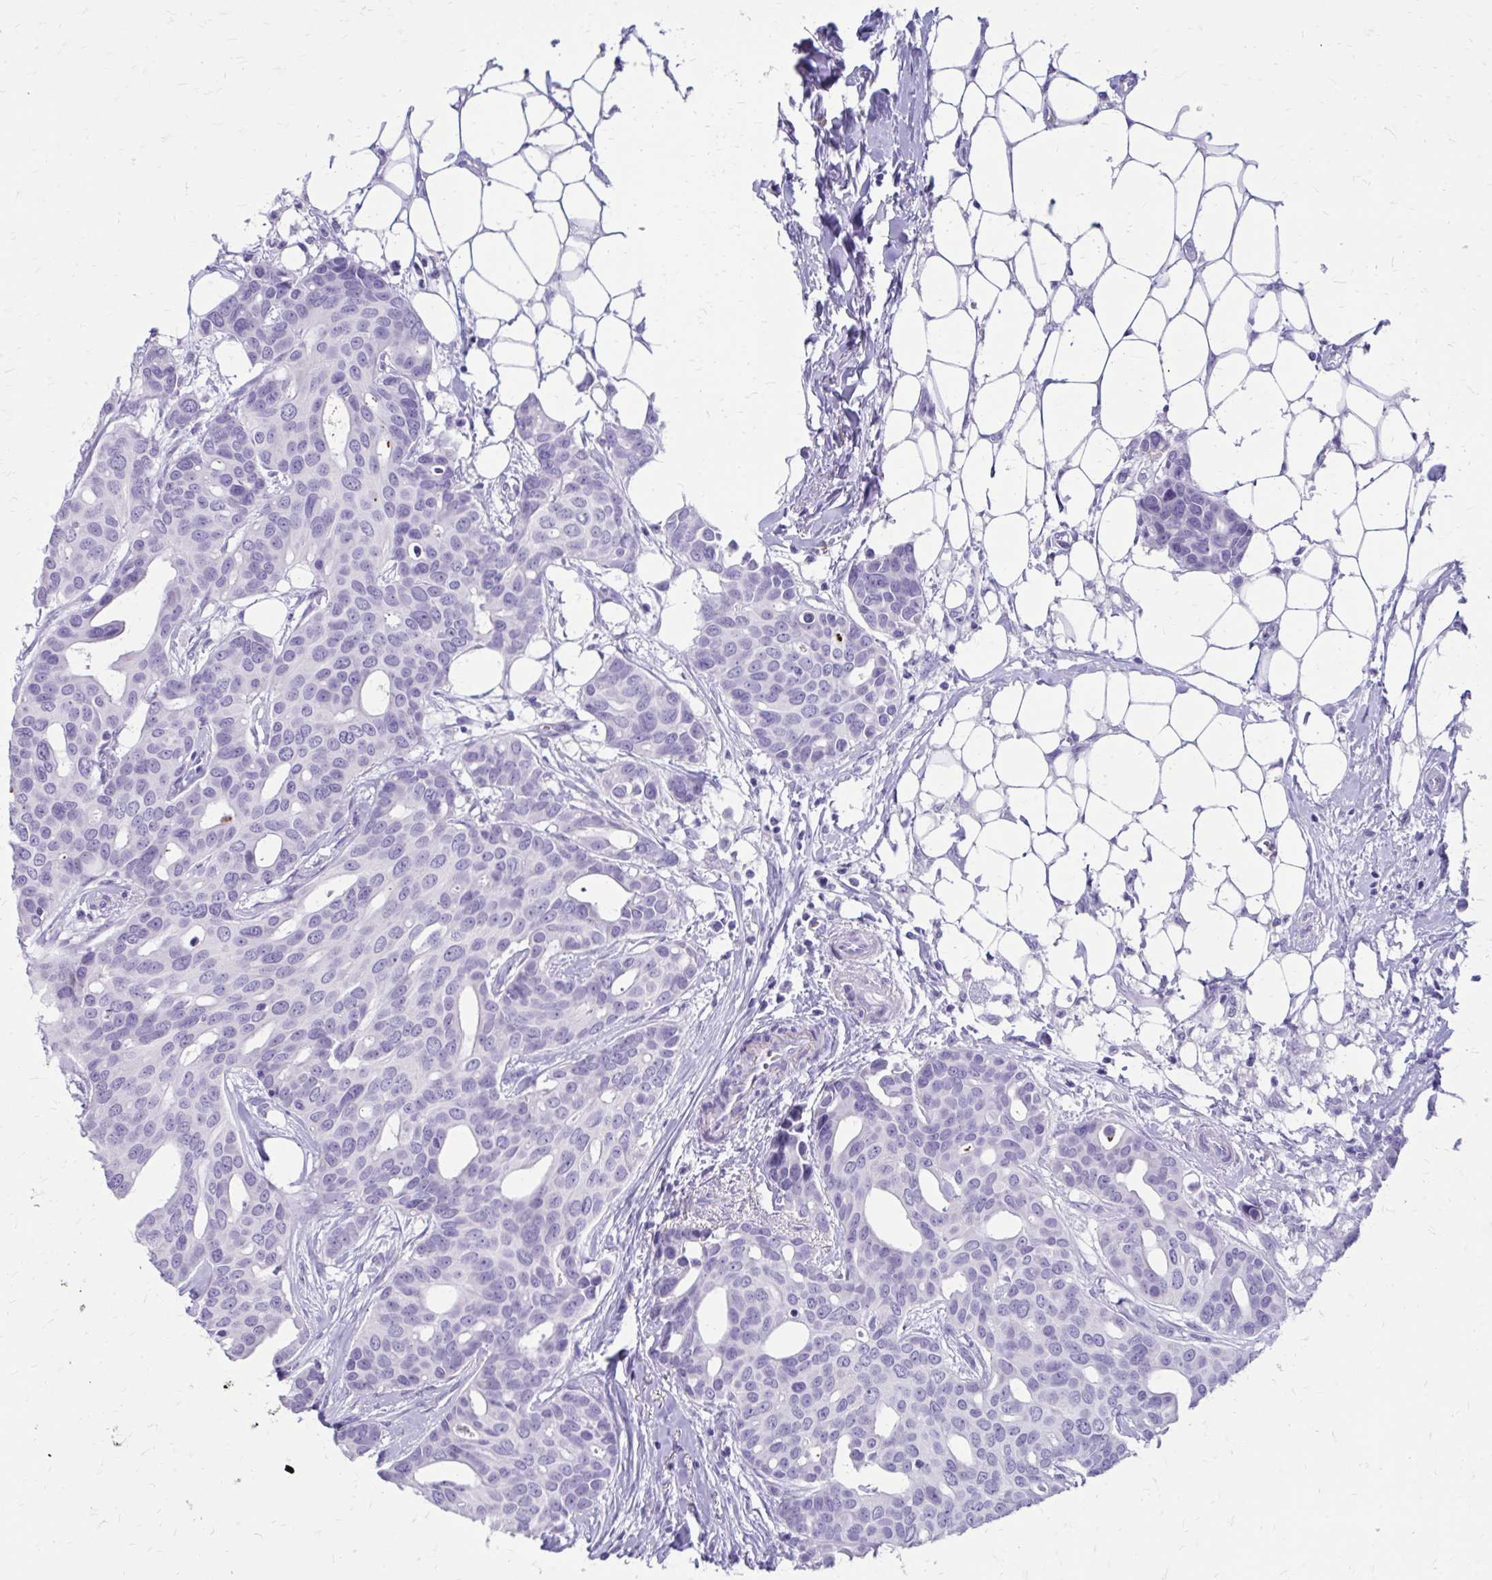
{"staining": {"intensity": "negative", "quantity": "none", "location": "none"}, "tissue": "breast cancer", "cell_type": "Tumor cells", "image_type": "cancer", "snomed": [{"axis": "morphology", "description": "Duct carcinoma"}, {"axis": "topography", "description": "Breast"}], "caption": "High power microscopy histopathology image of an IHC photomicrograph of breast cancer (intraductal carcinoma), revealing no significant staining in tumor cells. The staining was performed using DAB (3,3'-diaminobenzidine) to visualize the protein expression in brown, while the nuclei were stained in blue with hematoxylin (Magnification: 20x).", "gene": "SATL1", "patient": {"sex": "female", "age": 54}}